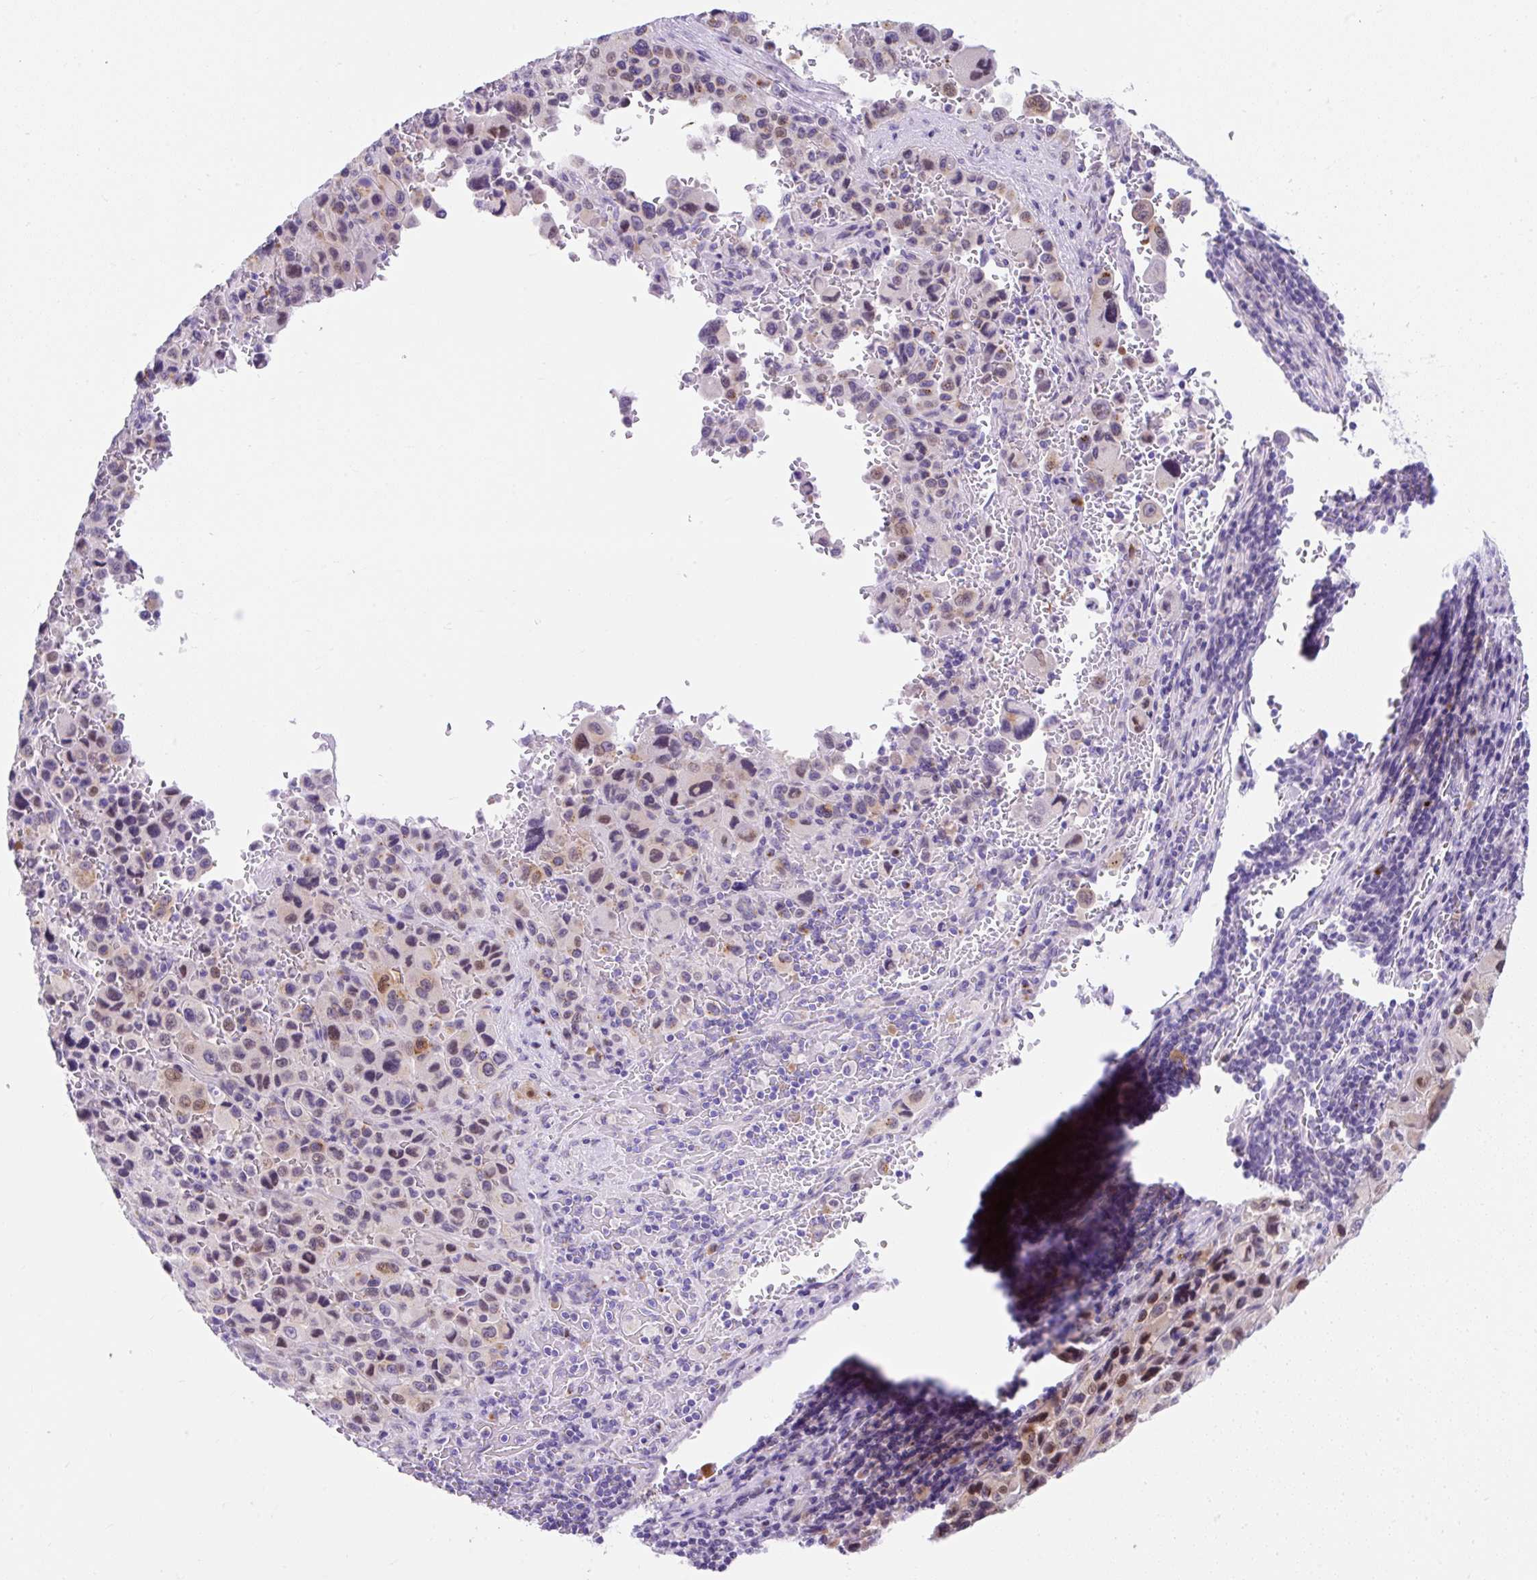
{"staining": {"intensity": "moderate", "quantity": "<25%", "location": "nuclear"}, "tissue": "melanoma", "cell_type": "Tumor cells", "image_type": "cancer", "snomed": [{"axis": "morphology", "description": "Malignant melanoma, Metastatic site"}, {"axis": "topography", "description": "Lymph node"}], "caption": "Melanoma stained with DAB IHC demonstrates low levels of moderate nuclear staining in about <25% of tumor cells.", "gene": "GOLGA8A", "patient": {"sex": "female", "age": 65}}